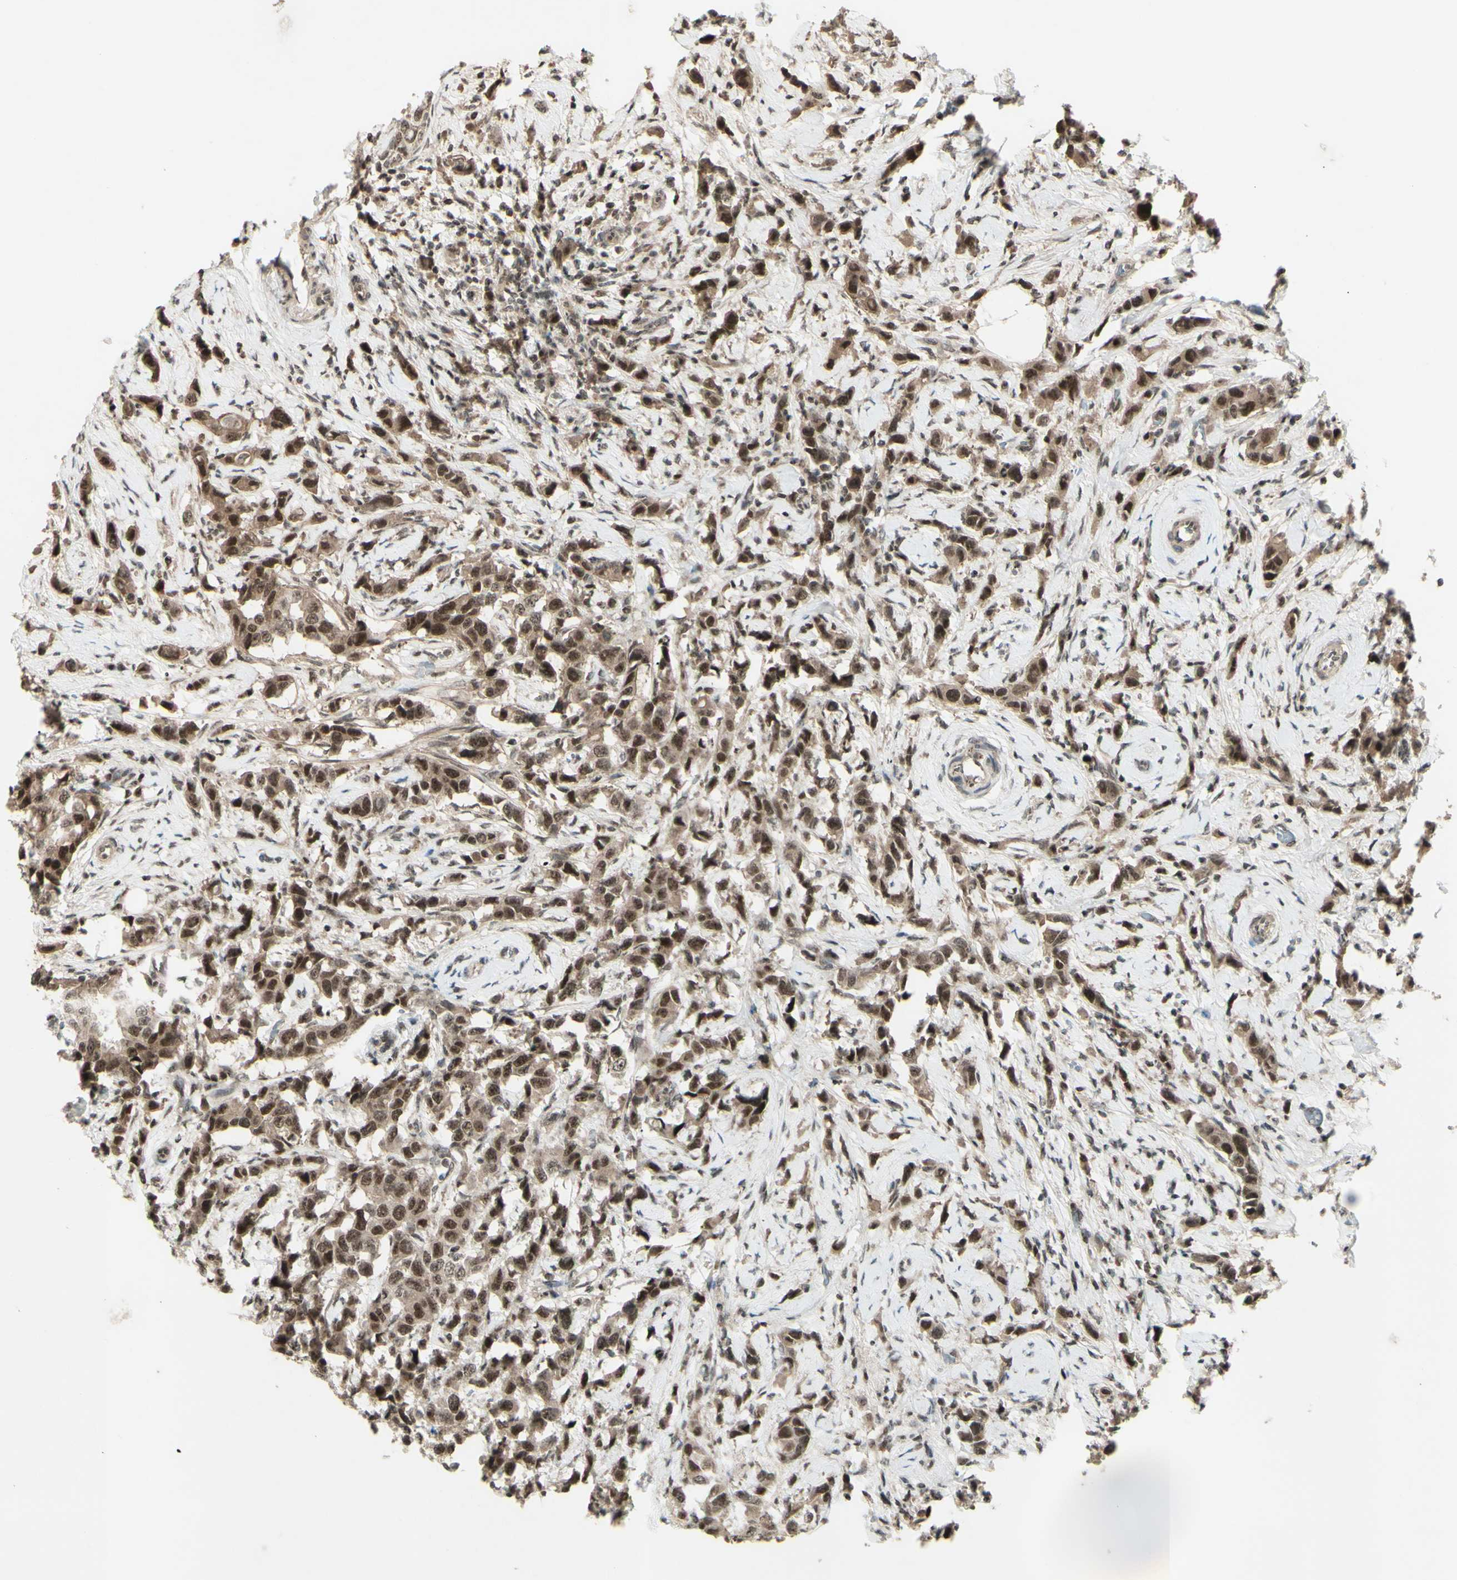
{"staining": {"intensity": "moderate", "quantity": ">75%", "location": "cytoplasmic/membranous,nuclear"}, "tissue": "breast cancer", "cell_type": "Tumor cells", "image_type": "cancer", "snomed": [{"axis": "morphology", "description": "Normal tissue, NOS"}, {"axis": "morphology", "description": "Duct carcinoma"}, {"axis": "topography", "description": "Breast"}], "caption": "A medium amount of moderate cytoplasmic/membranous and nuclear positivity is identified in about >75% of tumor cells in breast cancer tissue. The staining was performed using DAB, with brown indicating positive protein expression. Nuclei are stained blue with hematoxylin.", "gene": "SNW1", "patient": {"sex": "female", "age": 50}}